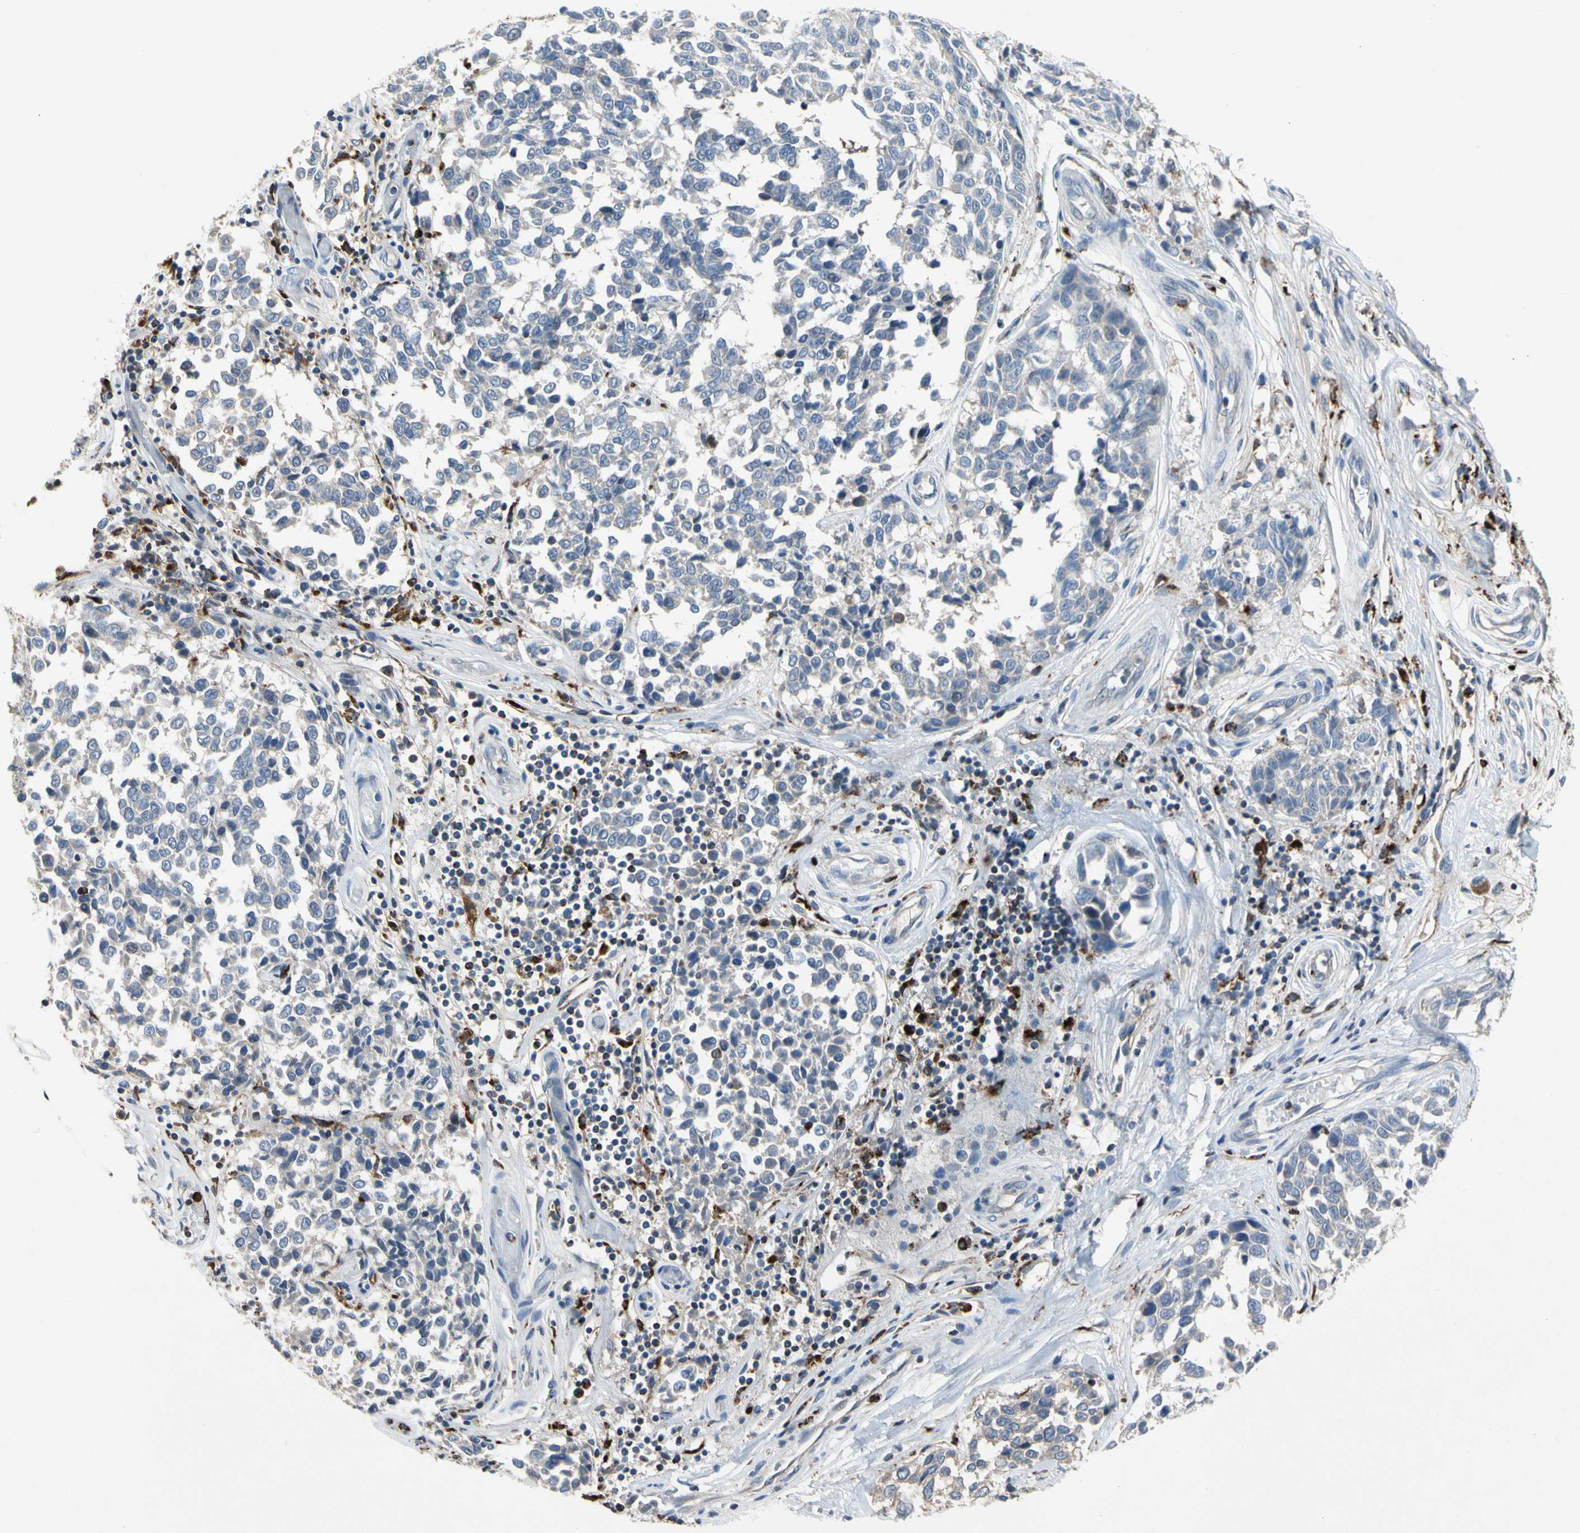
{"staining": {"intensity": "negative", "quantity": "none", "location": "none"}, "tissue": "melanoma", "cell_type": "Tumor cells", "image_type": "cancer", "snomed": [{"axis": "morphology", "description": "Malignant melanoma, NOS"}, {"axis": "topography", "description": "Skin"}], "caption": "This is an immunohistochemistry photomicrograph of human malignant melanoma. There is no positivity in tumor cells.", "gene": "ADA2", "patient": {"sex": "female", "age": 64}}